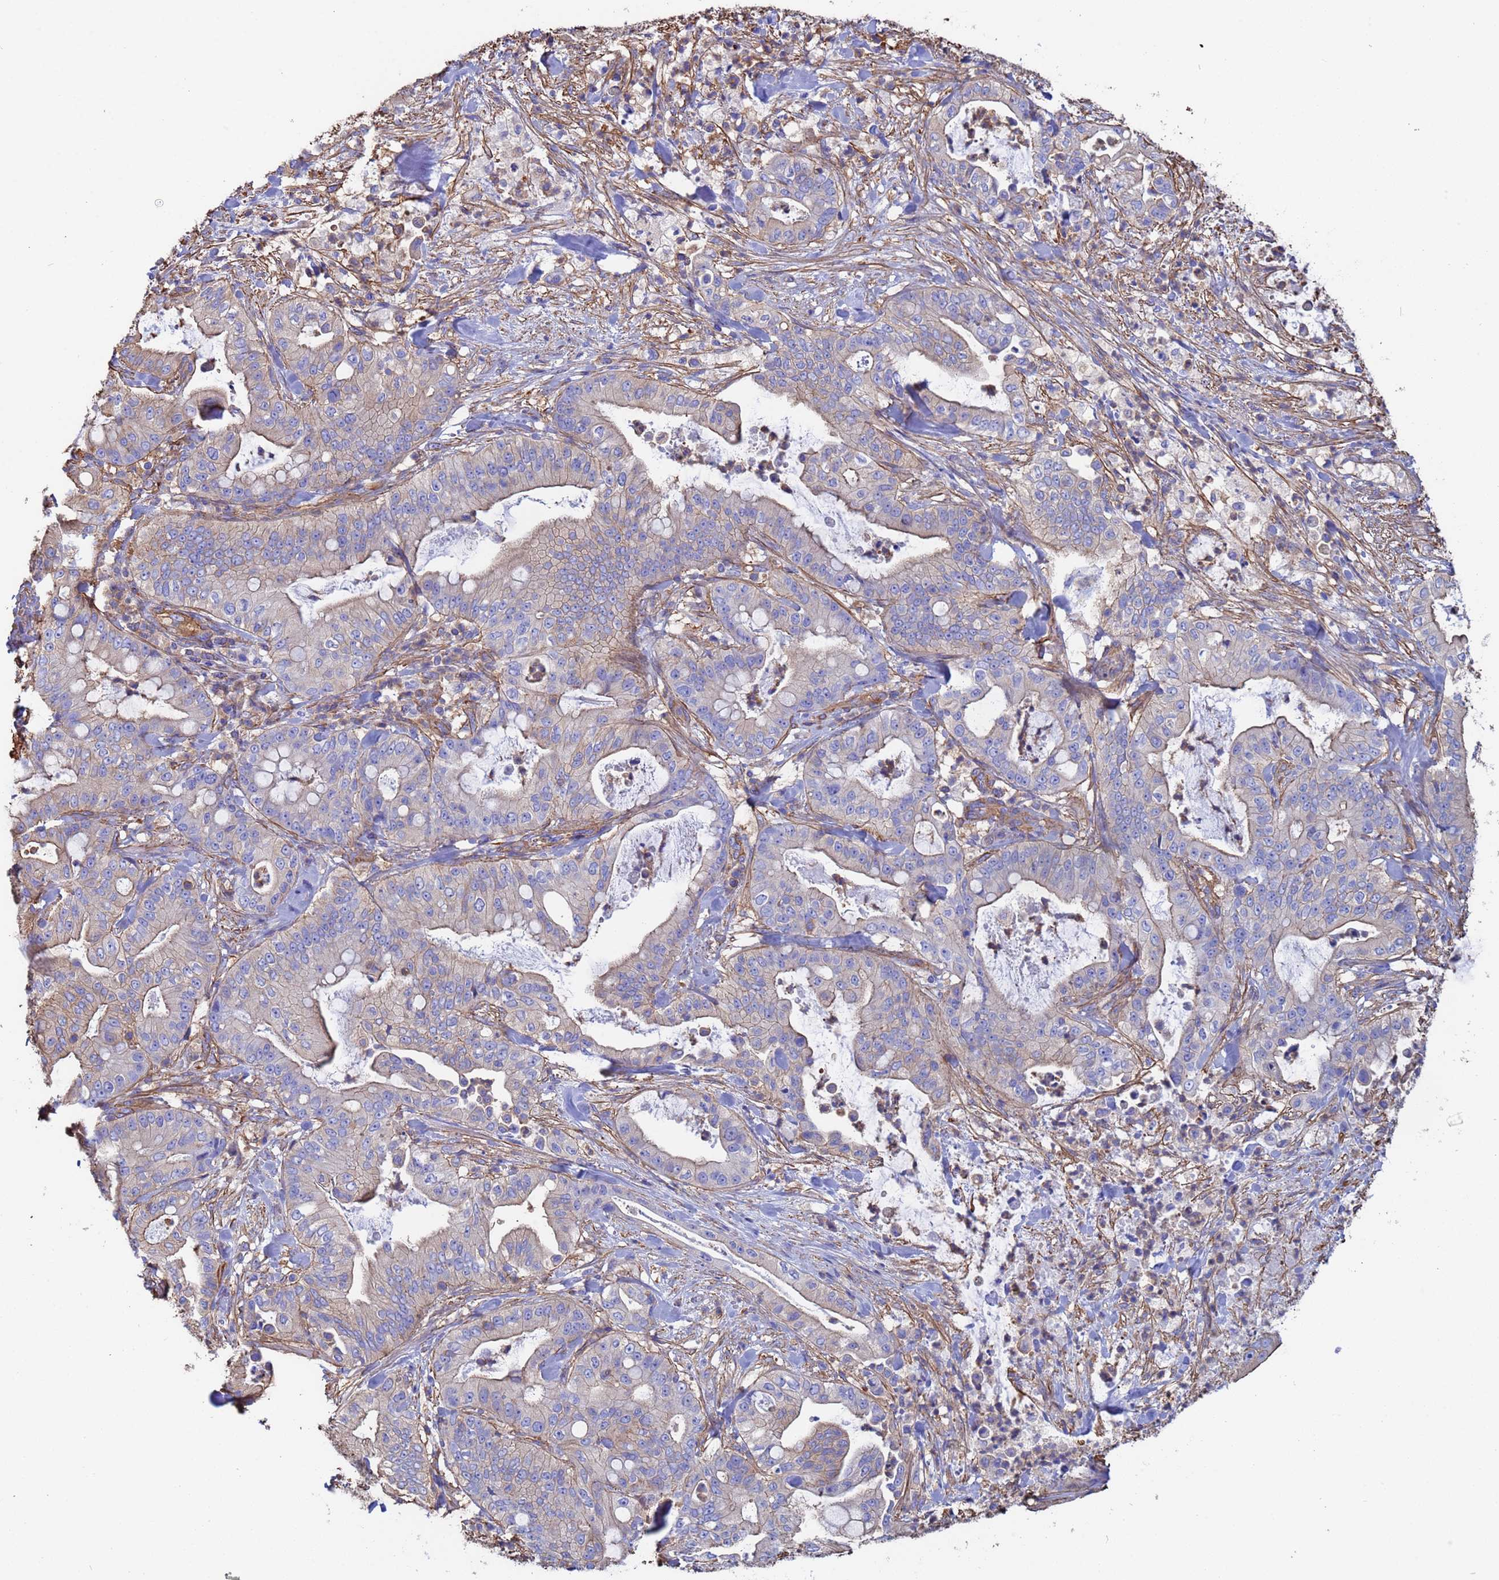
{"staining": {"intensity": "weak", "quantity": "<25%", "location": "cytoplasmic/membranous"}, "tissue": "pancreatic cancer", "cell_type": "Tumor cells", "image_type": "cancer", "snomed": [{"axis": "morphology", "description": "Adenocarcinoma, NOS"}, {"axis": "topography", "description": "Pancreas"}], "caption": "Immunohistochemistry (IHC) of human adenocarcinoma (pancreatic) exhibits no staining in tumor cells. Brightfield microscopy of immunohistochemistry stained with DAB (3,3'-diaminobenzidine) (brown) and hematoxylin (blue), captured at high magnification.", "gene": "MYL12A", "patient": {"sex": "male", "age": 71}}